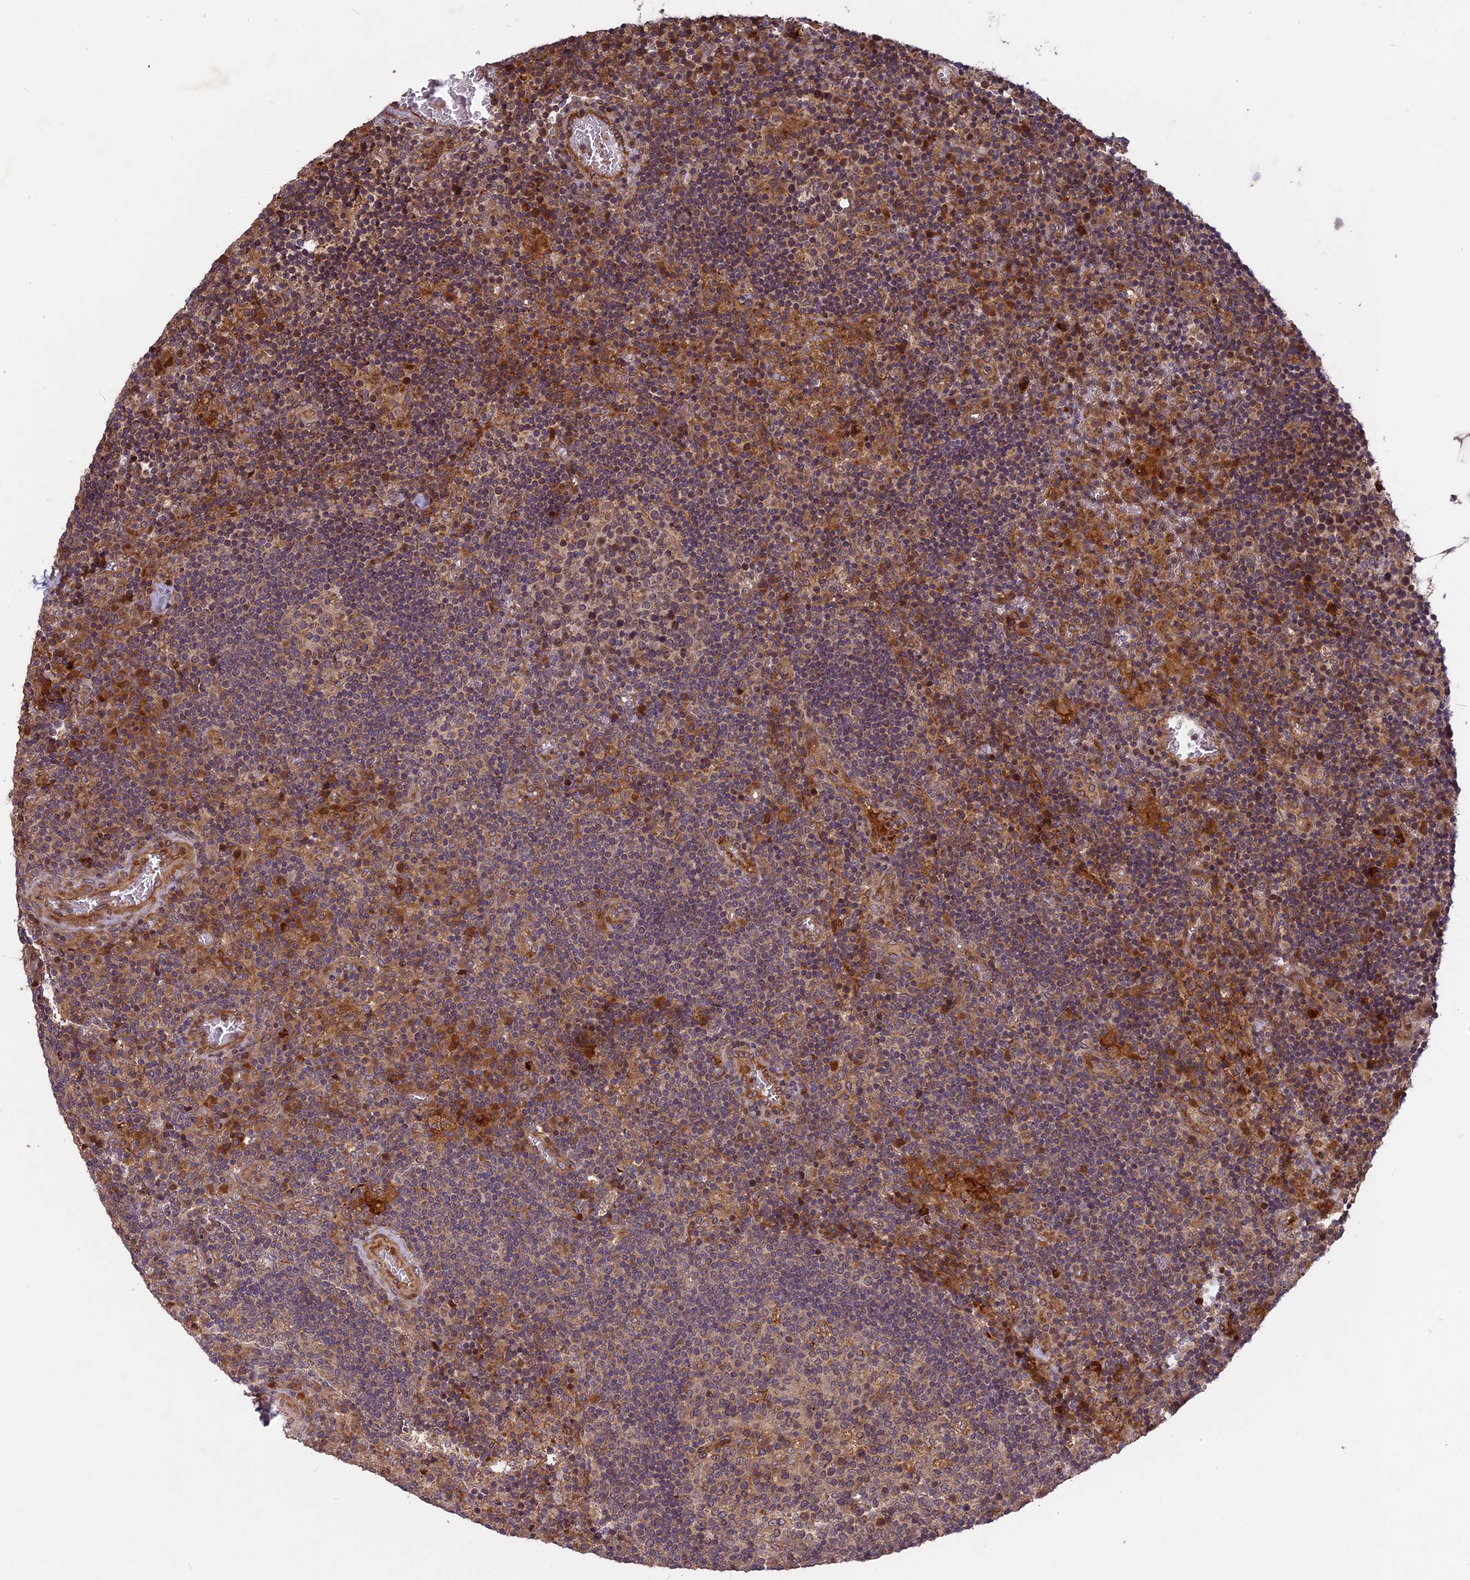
{"staining": {"intensity": "moderate", "quantity": "25%-75%", "location": "cytoplasmic/membranous"}, "tissue": "lymph node", "cell_type": "Germinal center cells", "image_type": "normal", "snomed": [{"axis": "morphology", "description": "Normal tissue, NOS"}, {"axis": "topography", "description": "Lymph node"}], "caption": "Immunohistochemistry (IHC) staining of benign lymph node, which demonstrates medium levels of moderate cytoplasmic/membranous staining in about 25%-75% of germinal center cells indicating moderate cytoplasmic/membranous protein staining. The staining was performed using DAB (3,3'-diaminobenzidine) (brown) for protein detection and nuclei were counterstained in hematoxylin (blue).", "gene": "TMUB2", "patient": {"sex": "male", "age": 58}}